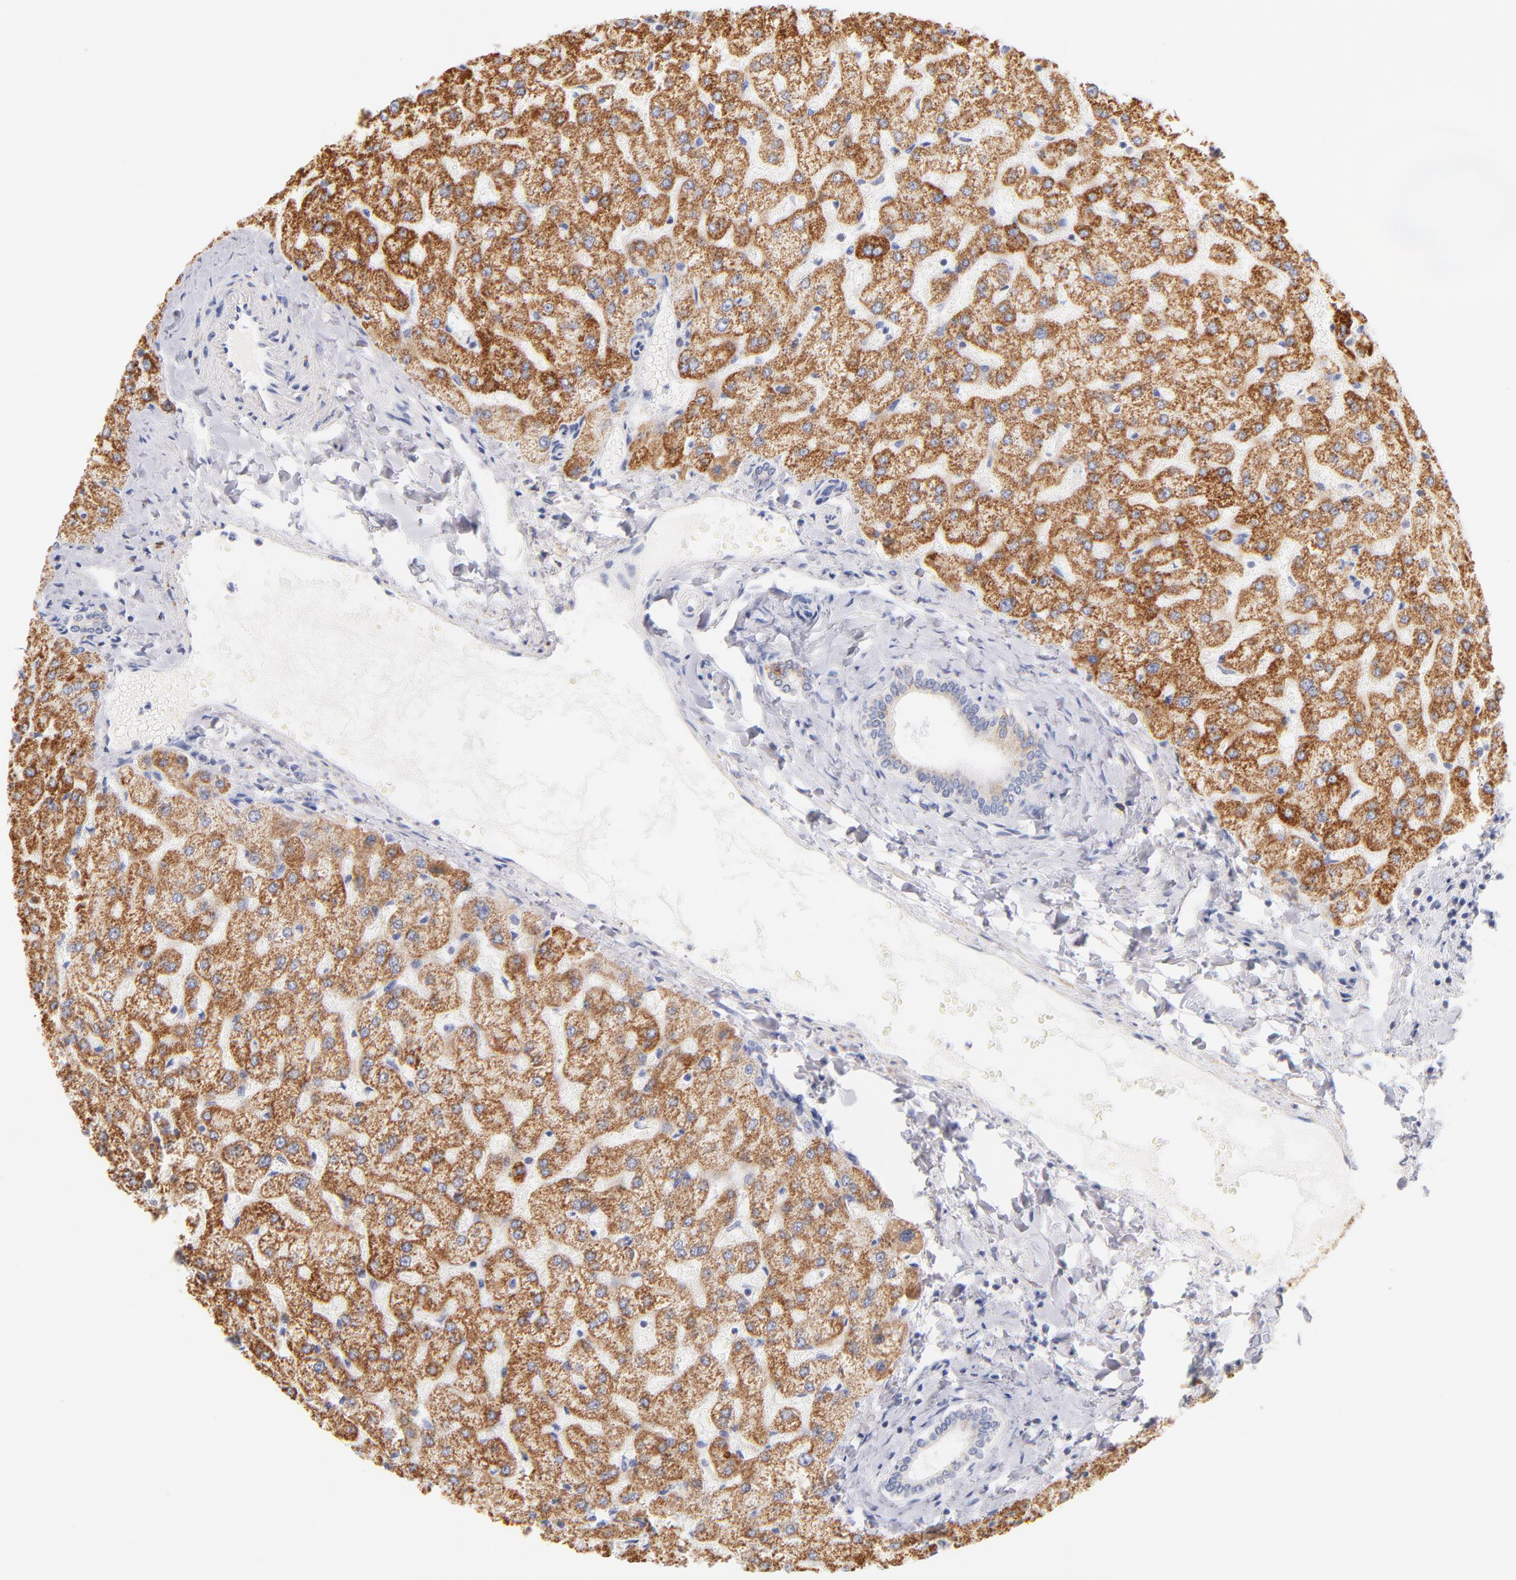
{"staining": {"intensity": "negative", "quantity": "none", "location": "none"}, "tissue": "liver", "cell_type": "Cholangiocytes", "image_type": "normal", "snomed": [{"axis": "morphology", "description": "Normal tissue, NOS"}, {"axis": "topography", "description": "Liver"}], "caption": "Immunohistochemistry of unremarkable human liver shows no positivity in cholangiocytes.", "gene": "AIFM1", "patient": {"sex": "female", "age": 32}}